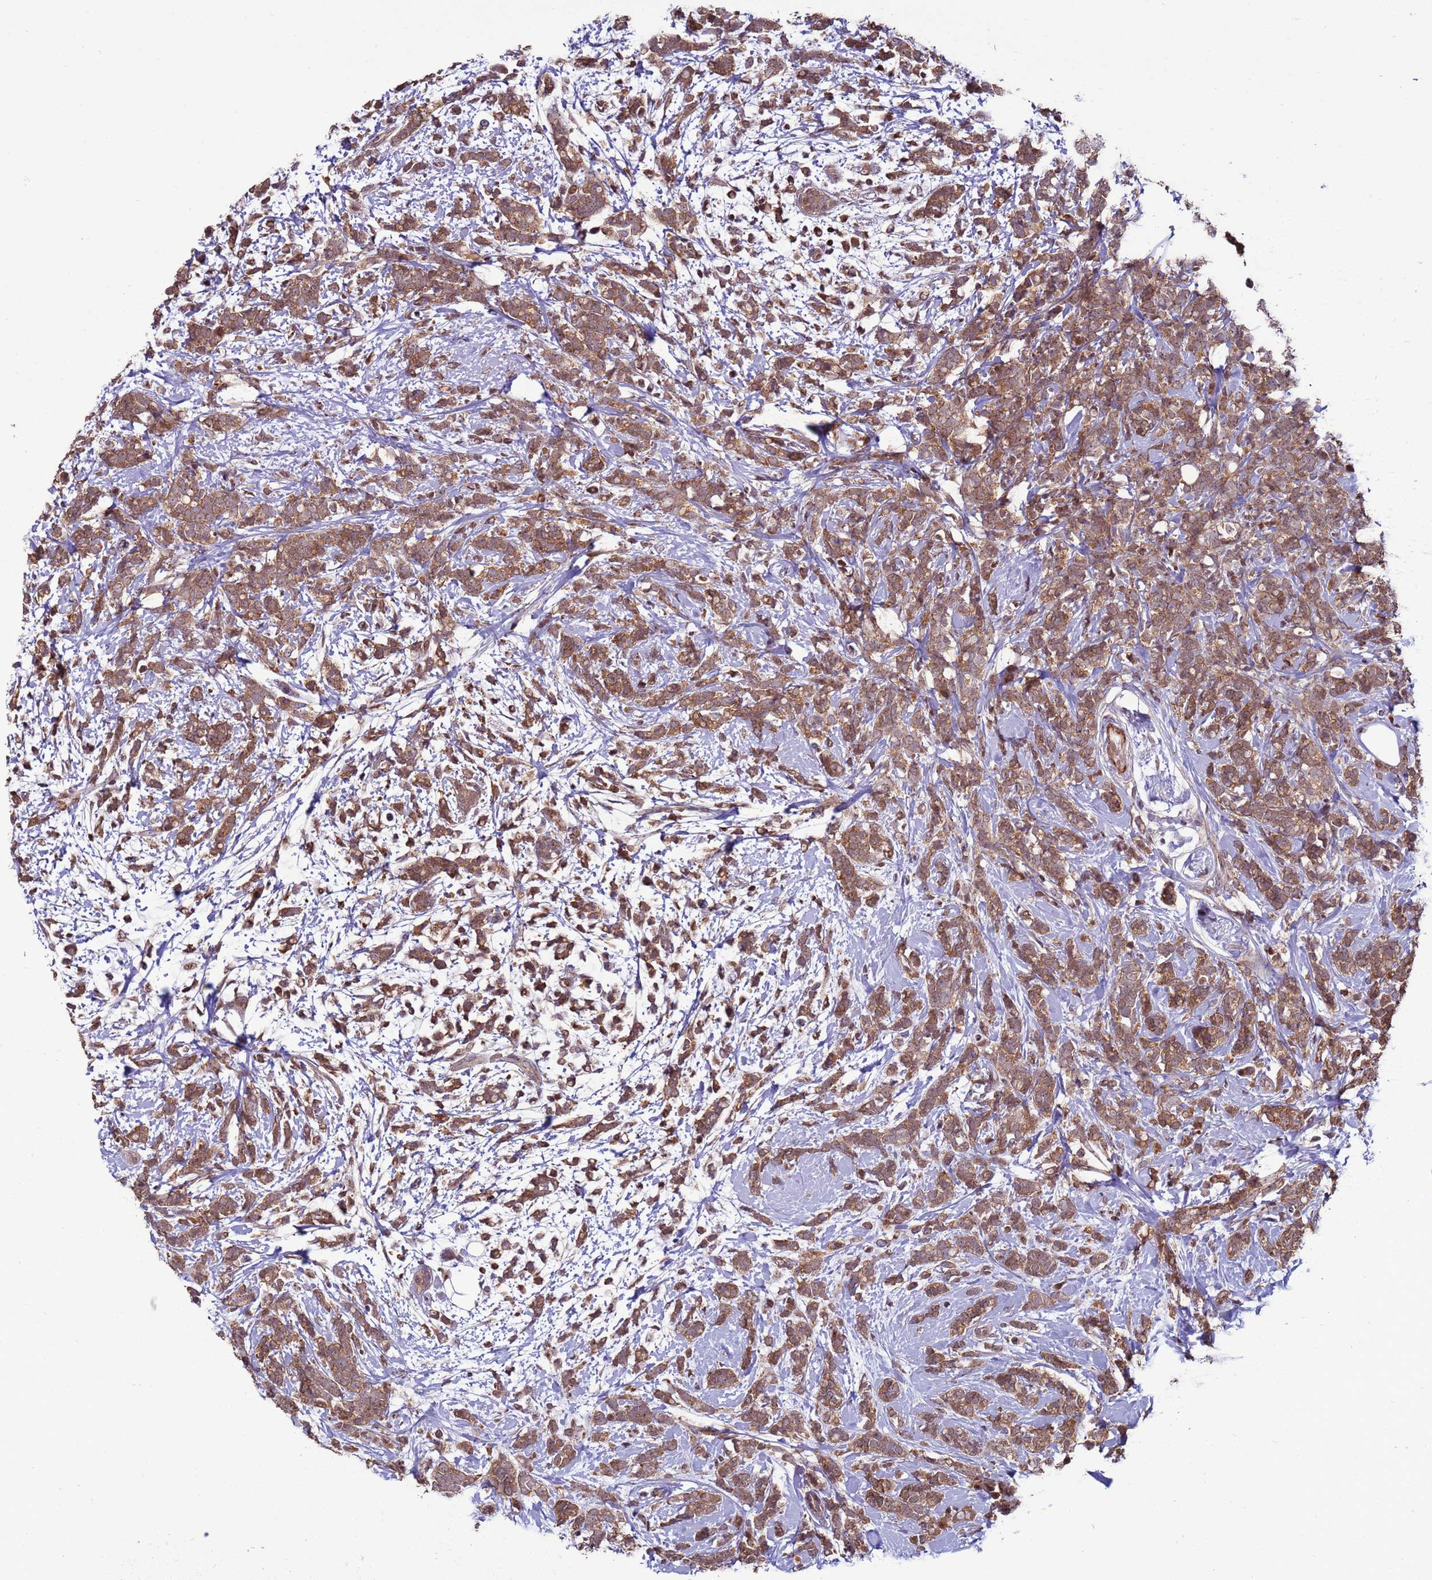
{"staining": {"intensity": "moderate", "quantity": ">75%", "location": "cytoplasmic/membranous"}, "tissue": "breast cancer", "cell_type": "Tumor cells", "image_type": "cancer", "snomed": [{"axis": "morphology", "description": "Lobular carcinoma"}, {"axis": "topography", "description": "Breast"}], "caption": "Protein expression by immunohistochemistry displays moderate cytoplasmic/membranous staining in approximately >75% of tumor cells in lobular carcinoma (breast).", "gene": "HGH1", "patient": {"sex": "female", "age": 58}}